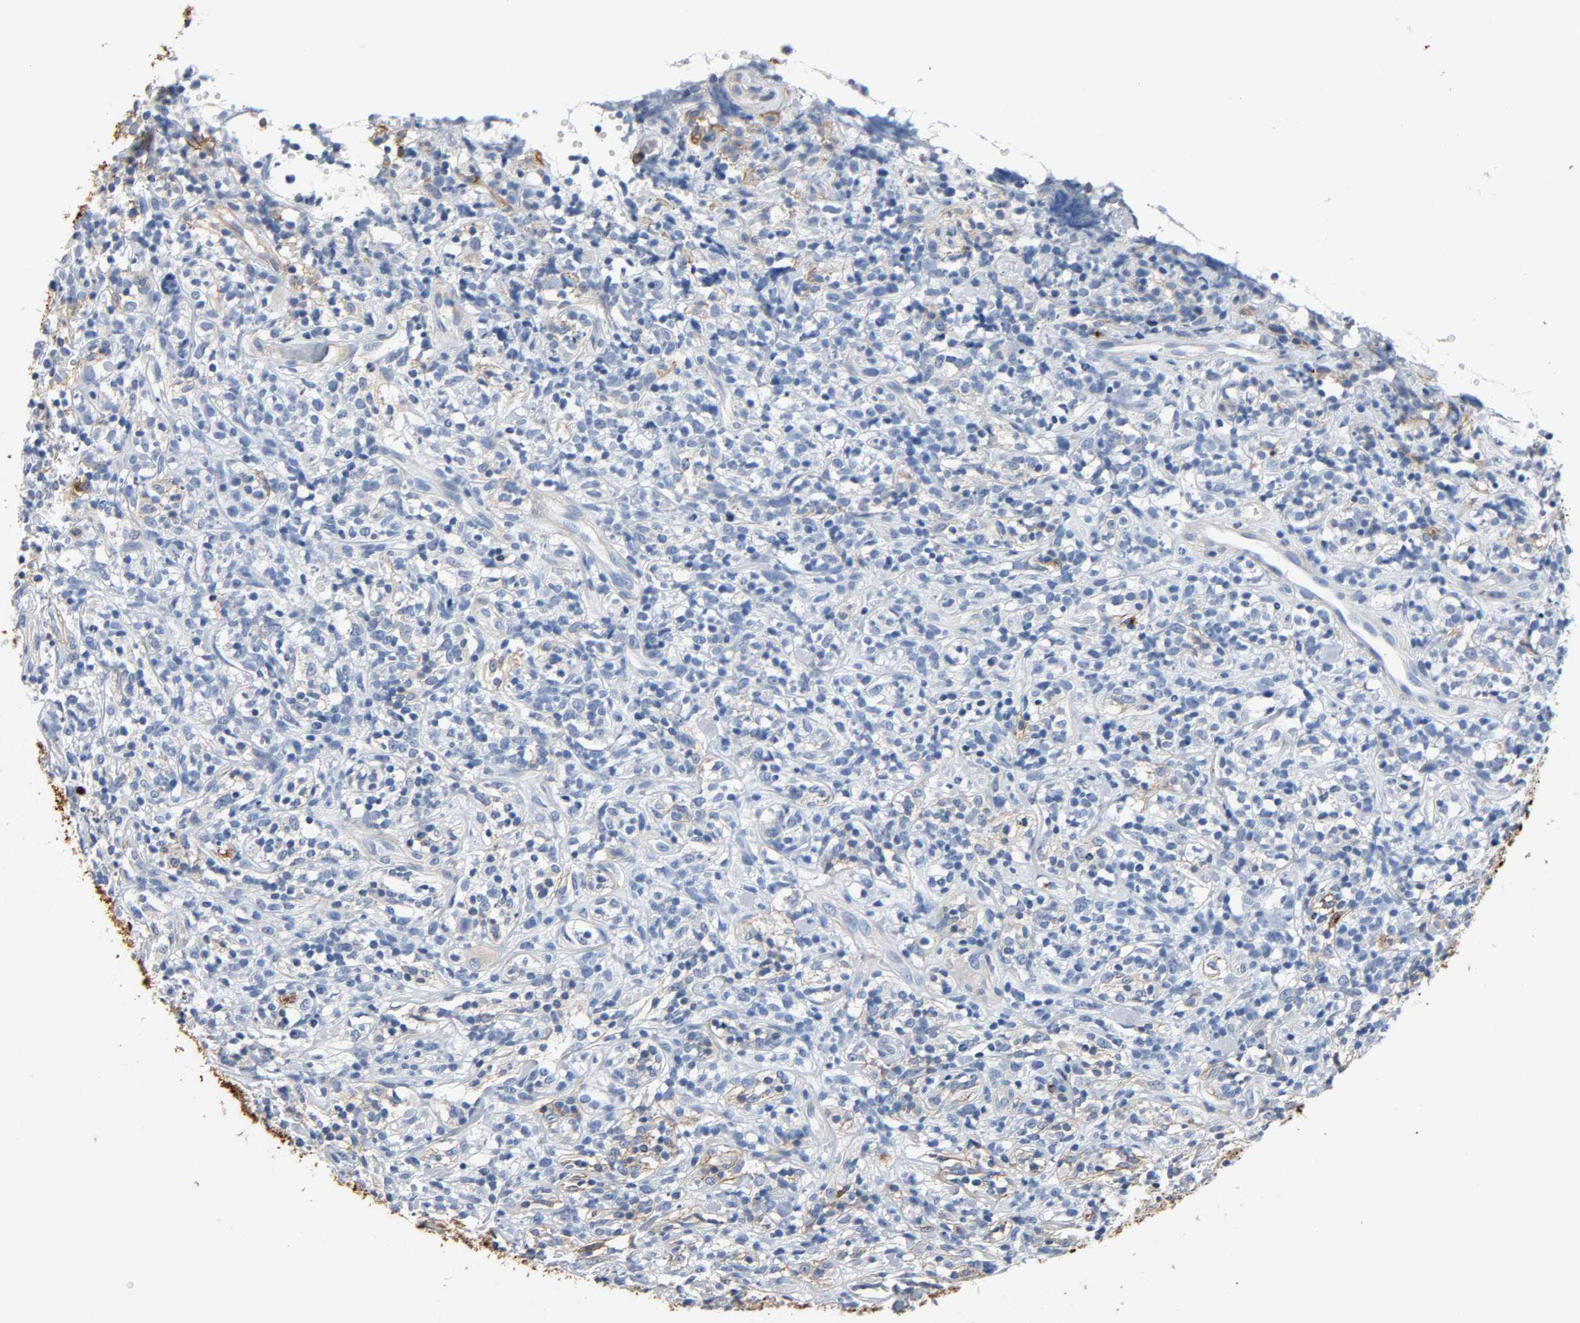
{"staining": {"intensity": "negative", "quantity": "none", "location": "none"}, "tissue": "lymphoma", "cell_type": "Tumor cells", "image_type": "cancer", "snomed": [{"axis": "morphology", "description": "Malignant lymphoma, non-Hodgkin's type, High grade"}, {"axis": "topography", "description": "Lymph node"}], "caption": "Immunohistochemistry (IHC) of malignant lymphoma, non-Hodgkin's type (high-grade) shows no staining in tumor cells.", "gene": "ANPEP", "patient": {"sex": "female", "age": 73}}